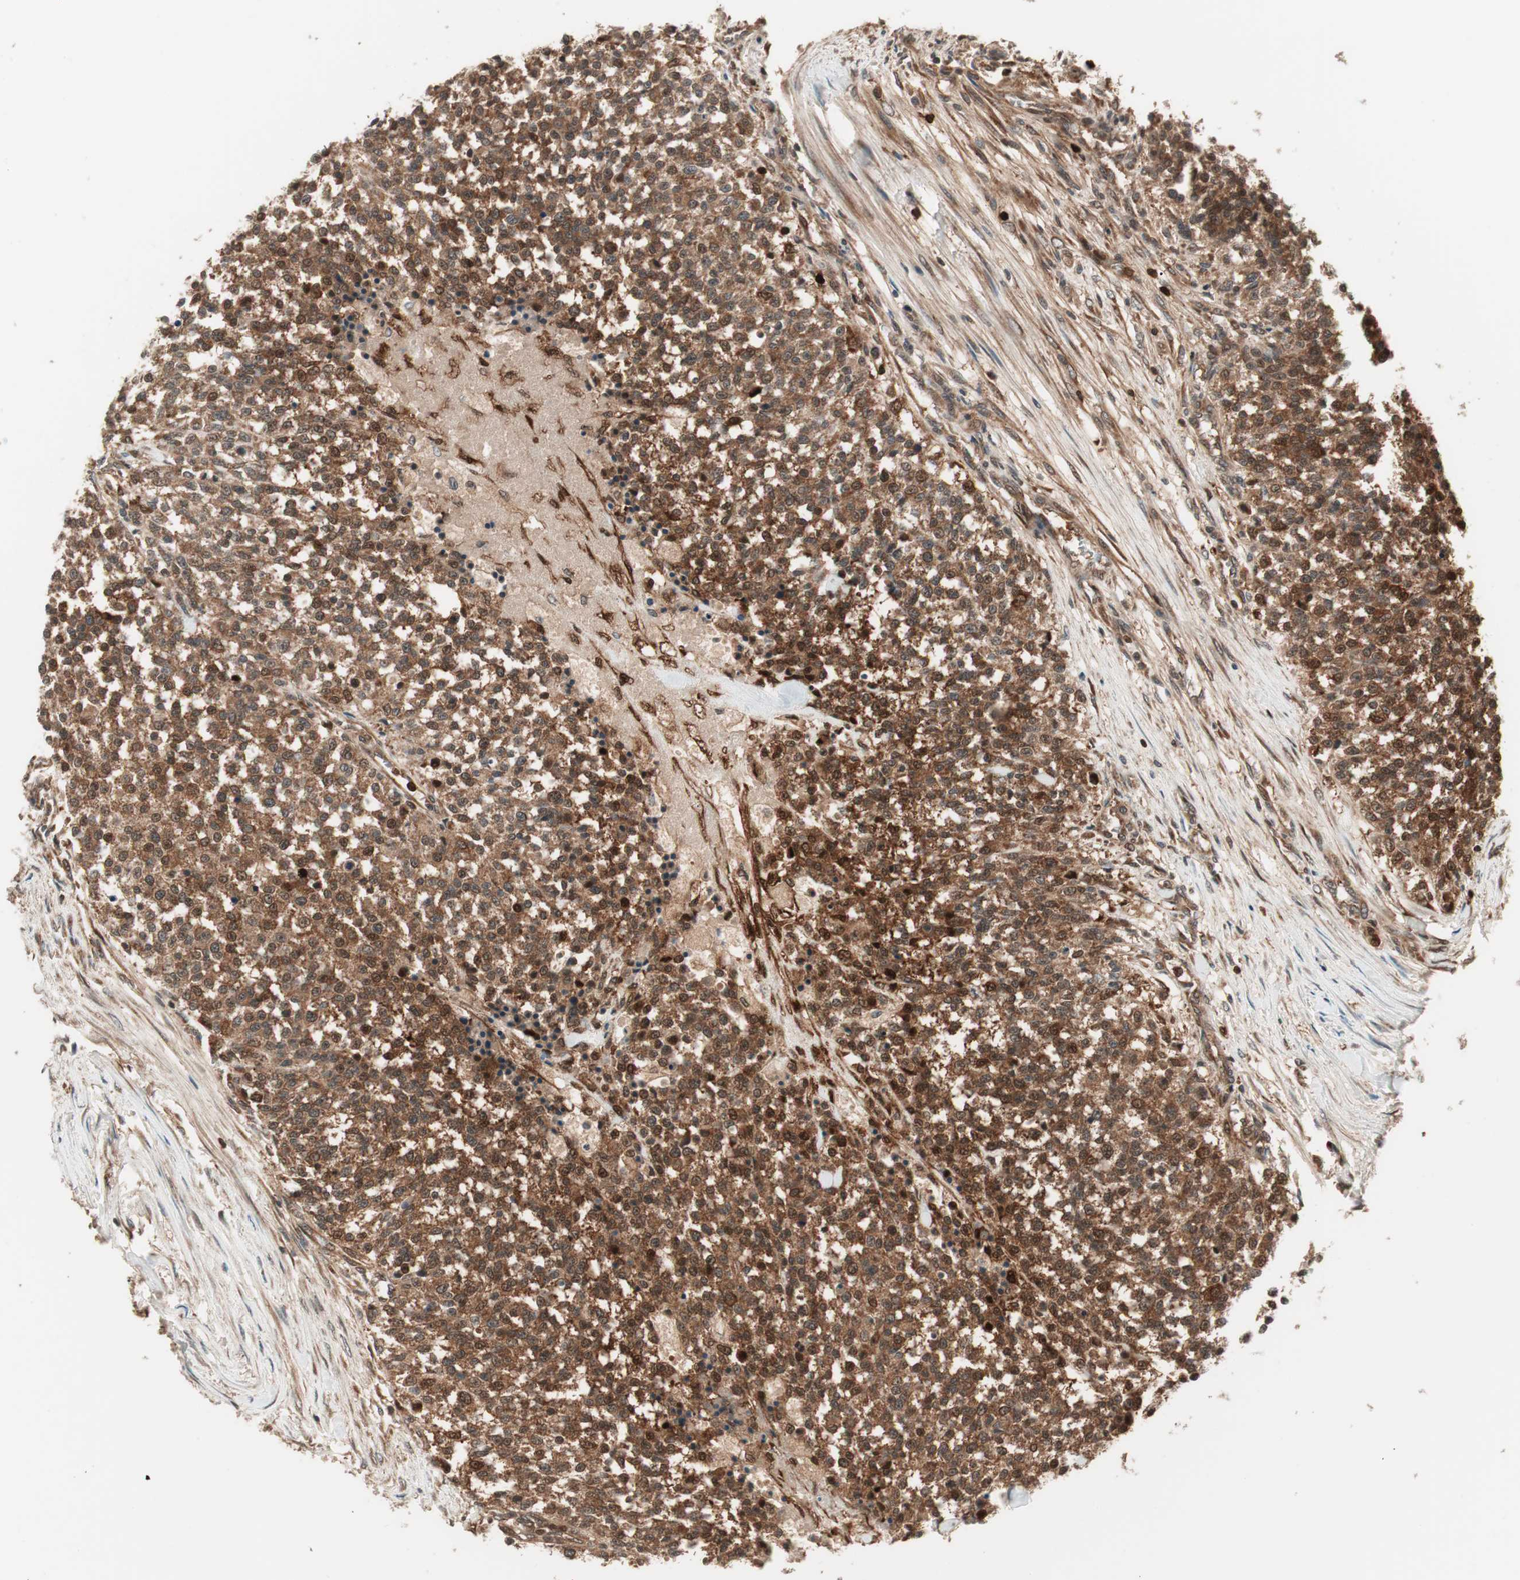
{"staining": {"intensity": "strong", "quantity": ">75%", "location": "cytoplasmic/membranous"}, "tissue": "testis cancer", "cell_type": "Tumor cells", "image_type": "cancer", "snomed": [{"axis": "morphology", "description": "Seminoma, NOS"}, {"axis": "topography", "description": "Testis"}], "caption": "IHC of human testis seminoma exhibits high levels of strong cytoplasmic/membranous staining in approximately >75% of tumor cells. The staining was performed using DAB, with brown indicating positive protein expression. Nuclei are stained blue with hematoxylin.", "gene": "PRKG2", "patient": {"sex": "male", "age": 59}}